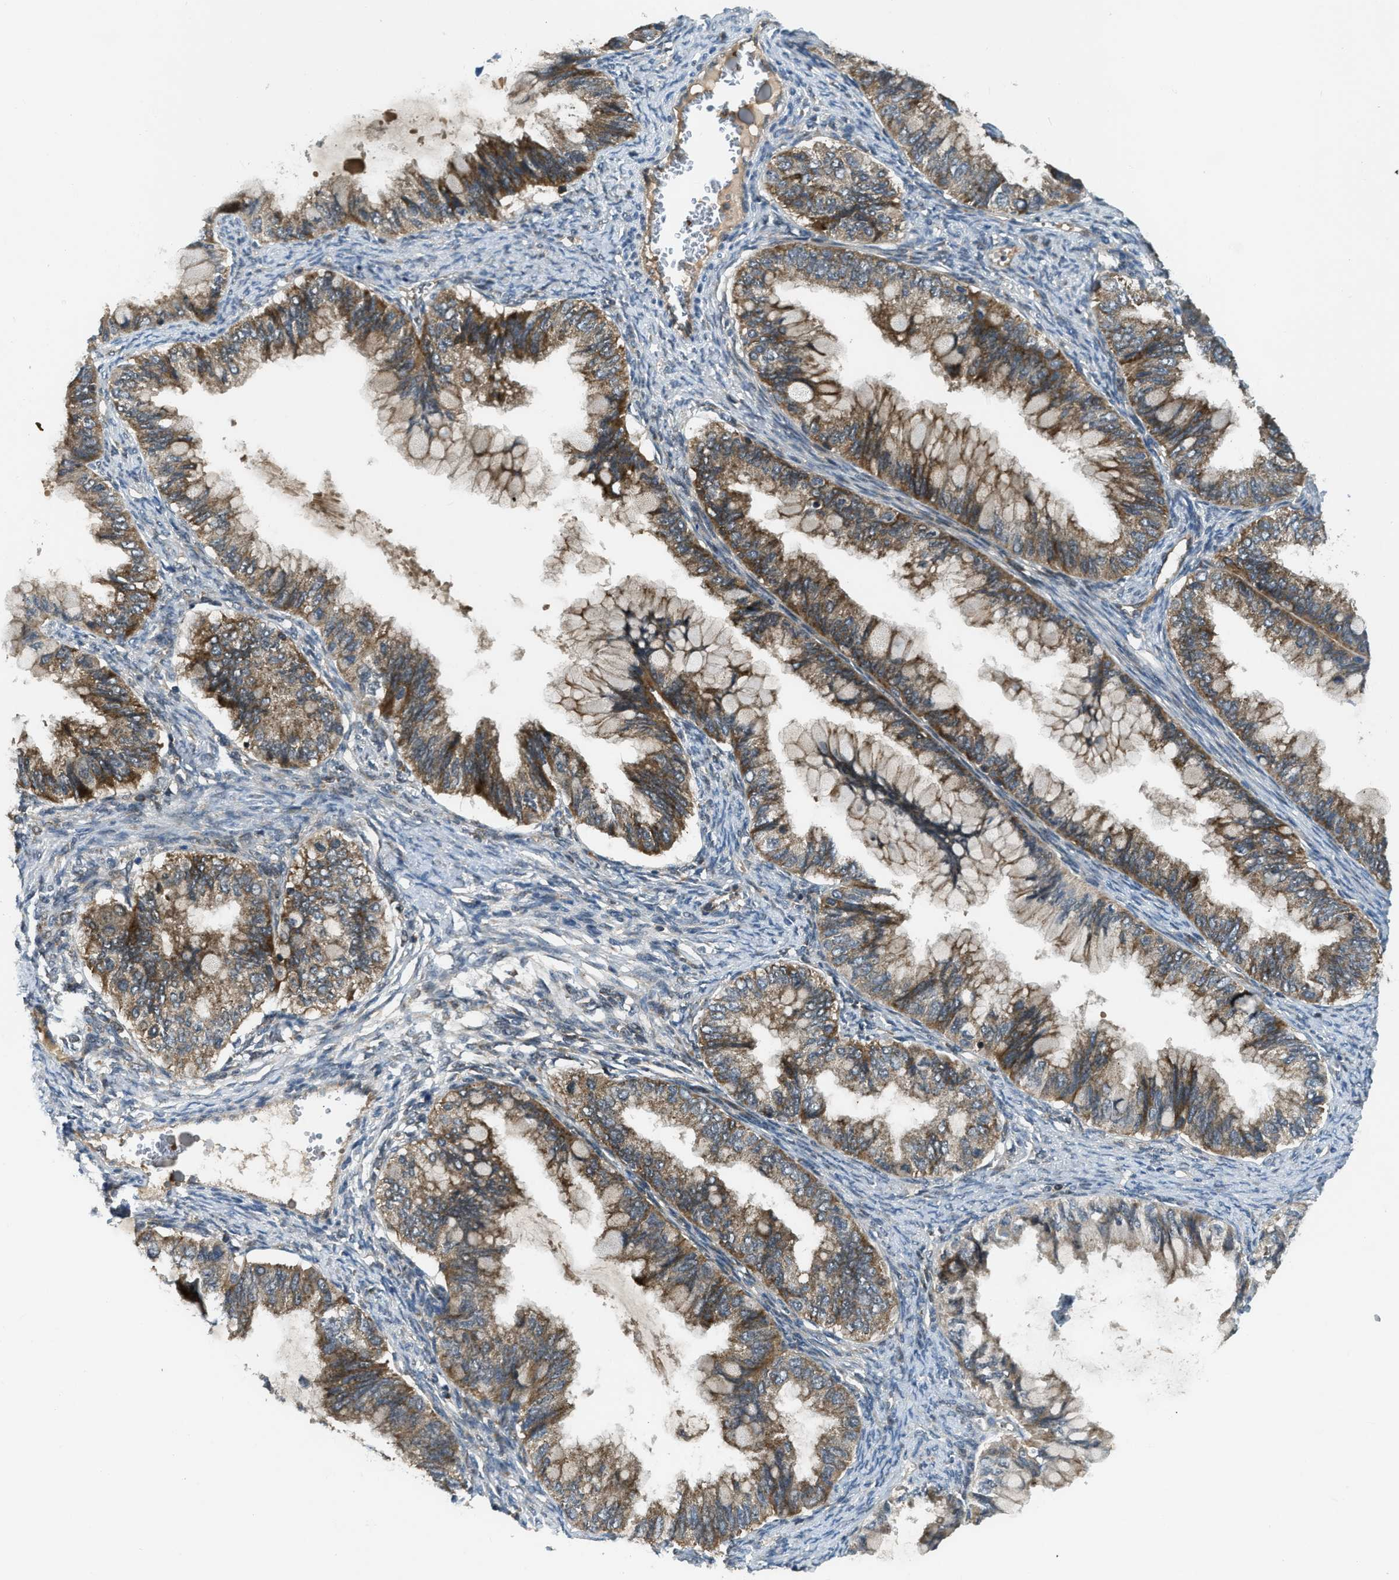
{"staining": {"intensity": "moderate", "quantity": ">75%", "location": "cytoplasmic/membranous"}, "tissue": "ovarian cancer", "cell_type": "Tumor cells", "image_type": "cancer", "snomed": [{"axis": "morphology", "description": "Cystadenocarcinoma, mucinous, NOS"}, {"axis": "topography", "description": "Ovary"}], "caption": "Moderate cytoplasmic/membranous protein expression is identified in about >75% of tumor cells in ovarian cancer.", "gene": "ZNF71", "patient": {"sex": "female", "age": 80}}